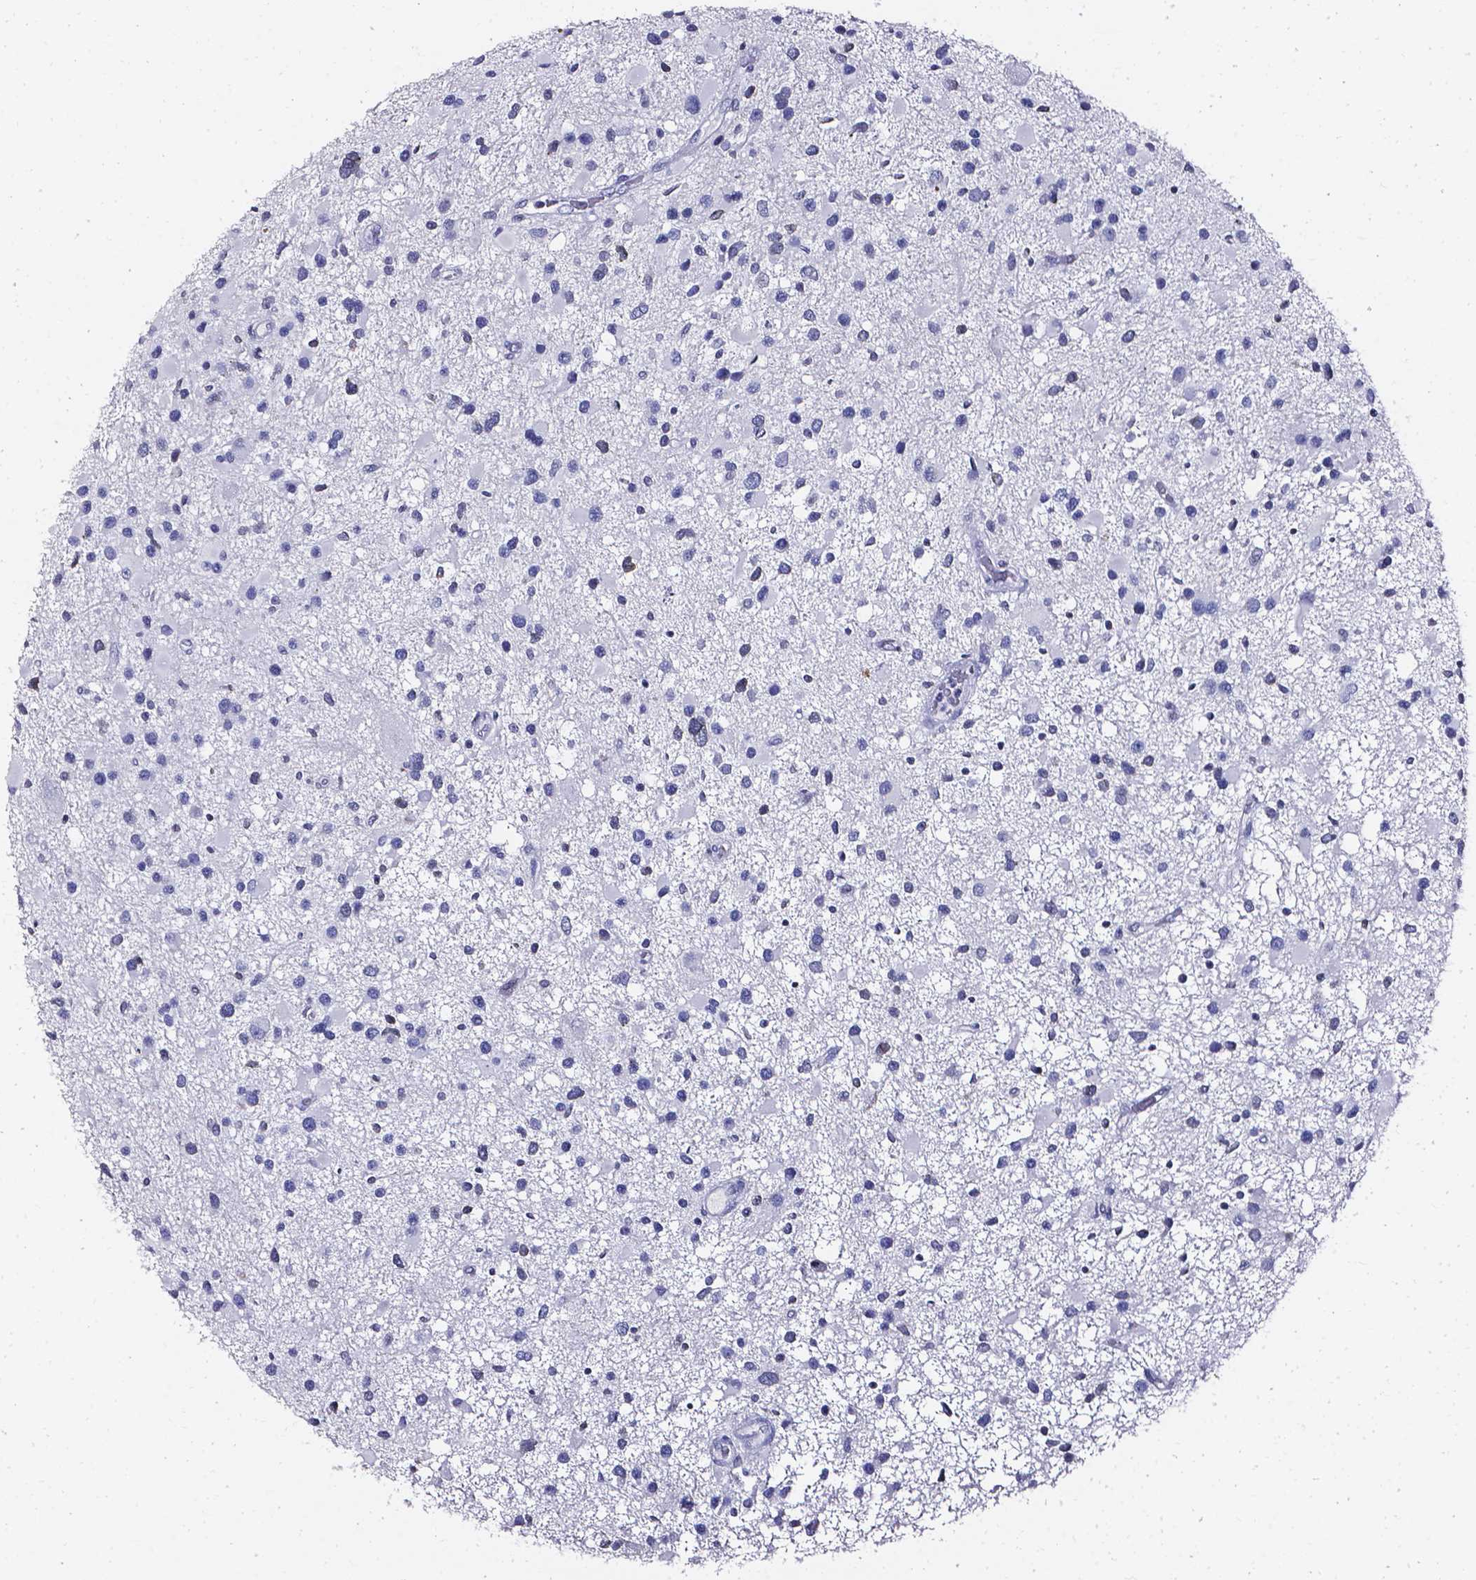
{"staining": {"intensity": "negative", "quantity": "none", "location": "none"}, "tissue": "glioma", "cell_type": "Tumor cells", "image_type": "cancer", "snomed": [{"axis": "morphology", "description": "Glioma, malignant, Low grade"}, {"axis": "topography", "description": "Brain"}], "caption": "The histopathology image displays no significant positivity in tumor cells of low-grade glioma (malignant).", "gene": "AKR1B10", "patient": {"sex": "female", "age": 32}}